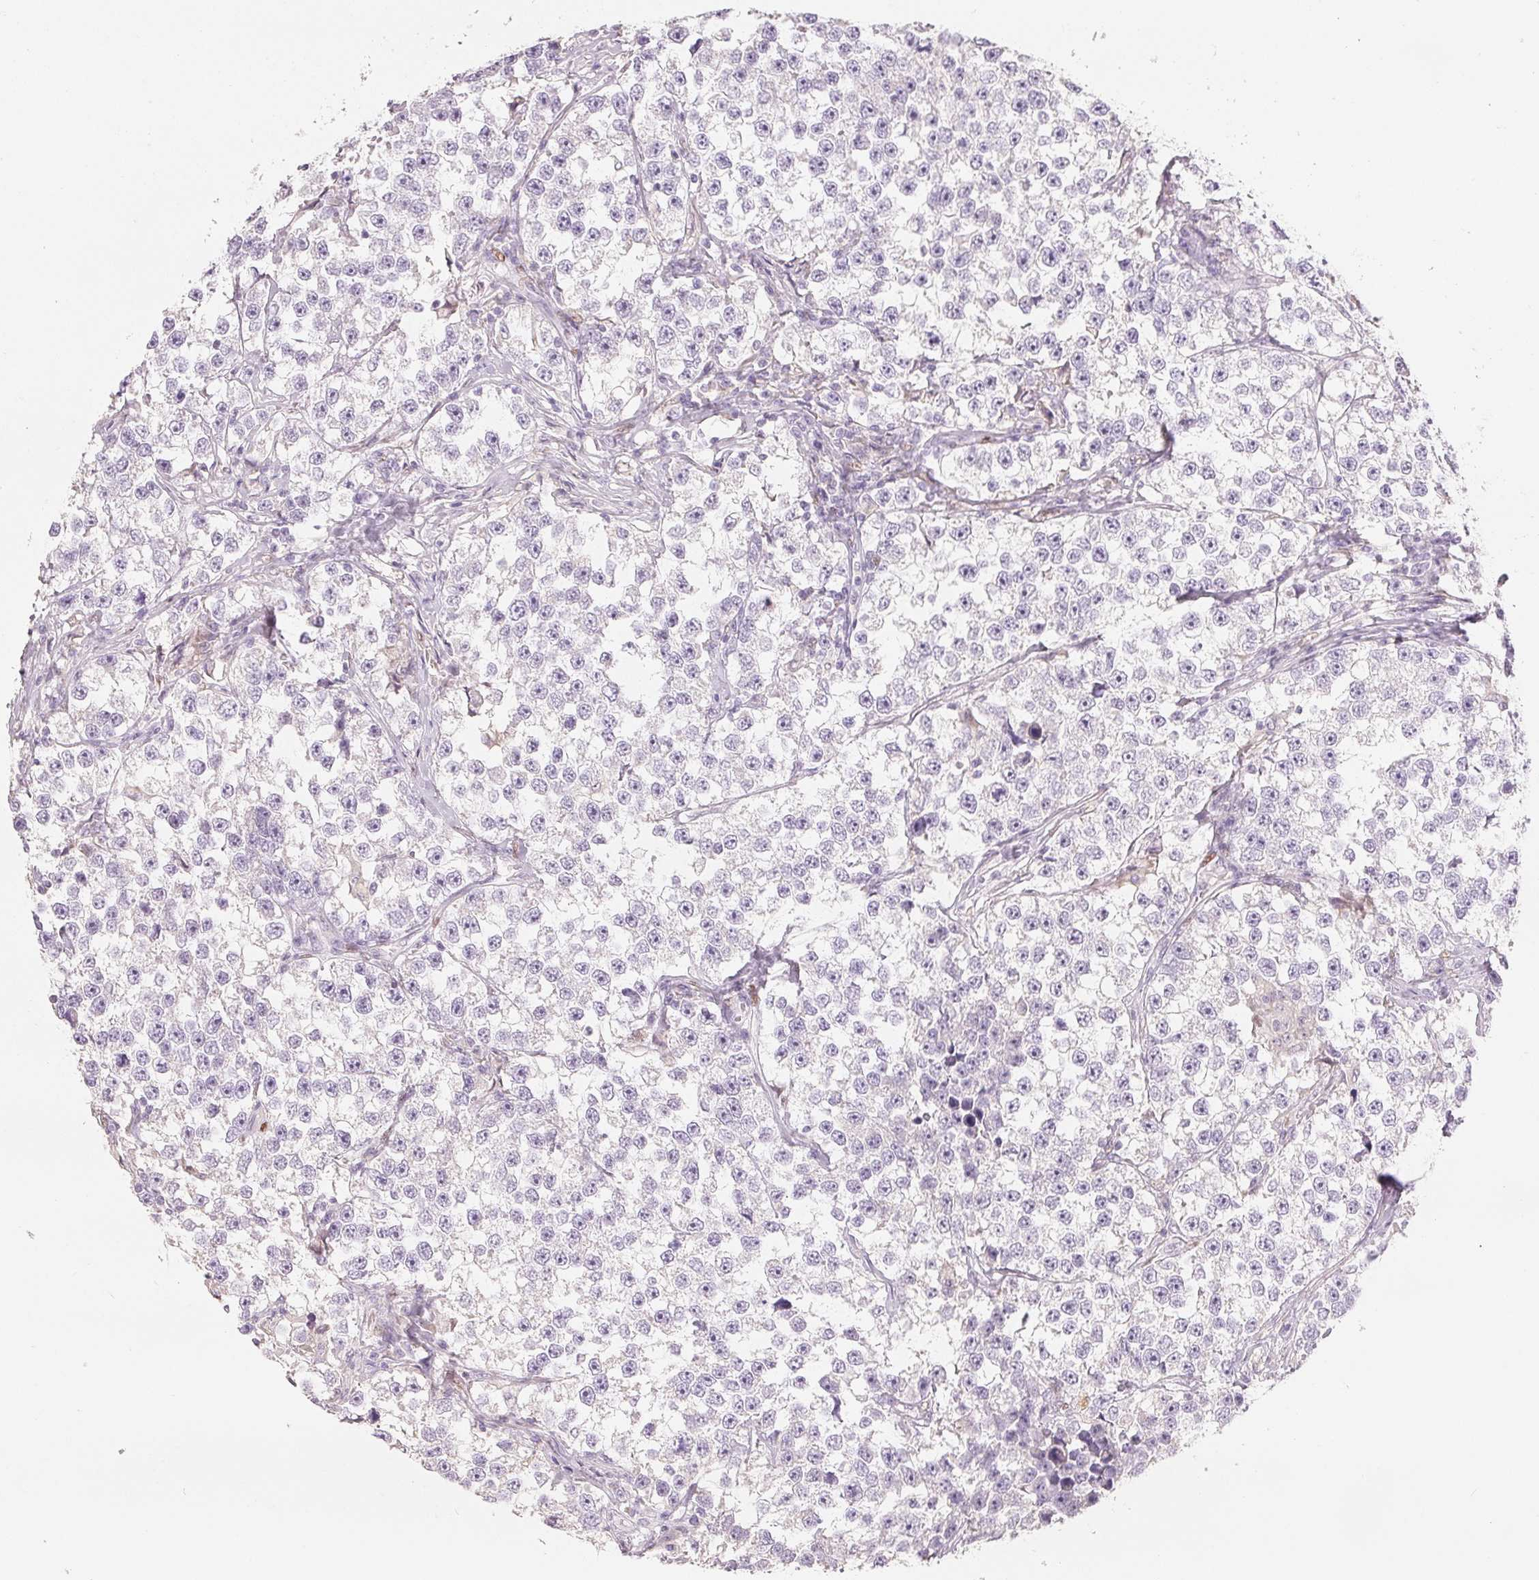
{"staining": {"intensity": "negative", "quantity": "none", "location": "none"}, "tissue": "testis cancer", "cell_type": "Tumor cells", "image_type": "cancer", "snomed": [{"axis": "morphology", "description": "Seminoma, NOS"}, {"axis": "topography", "description": "Testis"}], "caption": "Immunohistochemistry image of testis cancer stained for a protein (brown), which demonstrates no staining in tumor cells. (Stains: DAB immunohistochemistry with hematoxylin counter stain, Microscopy: brightfield microscopy at high magnification).", "gene": "SMARCD3", "patient": {"sex": "male", "age": 46}}